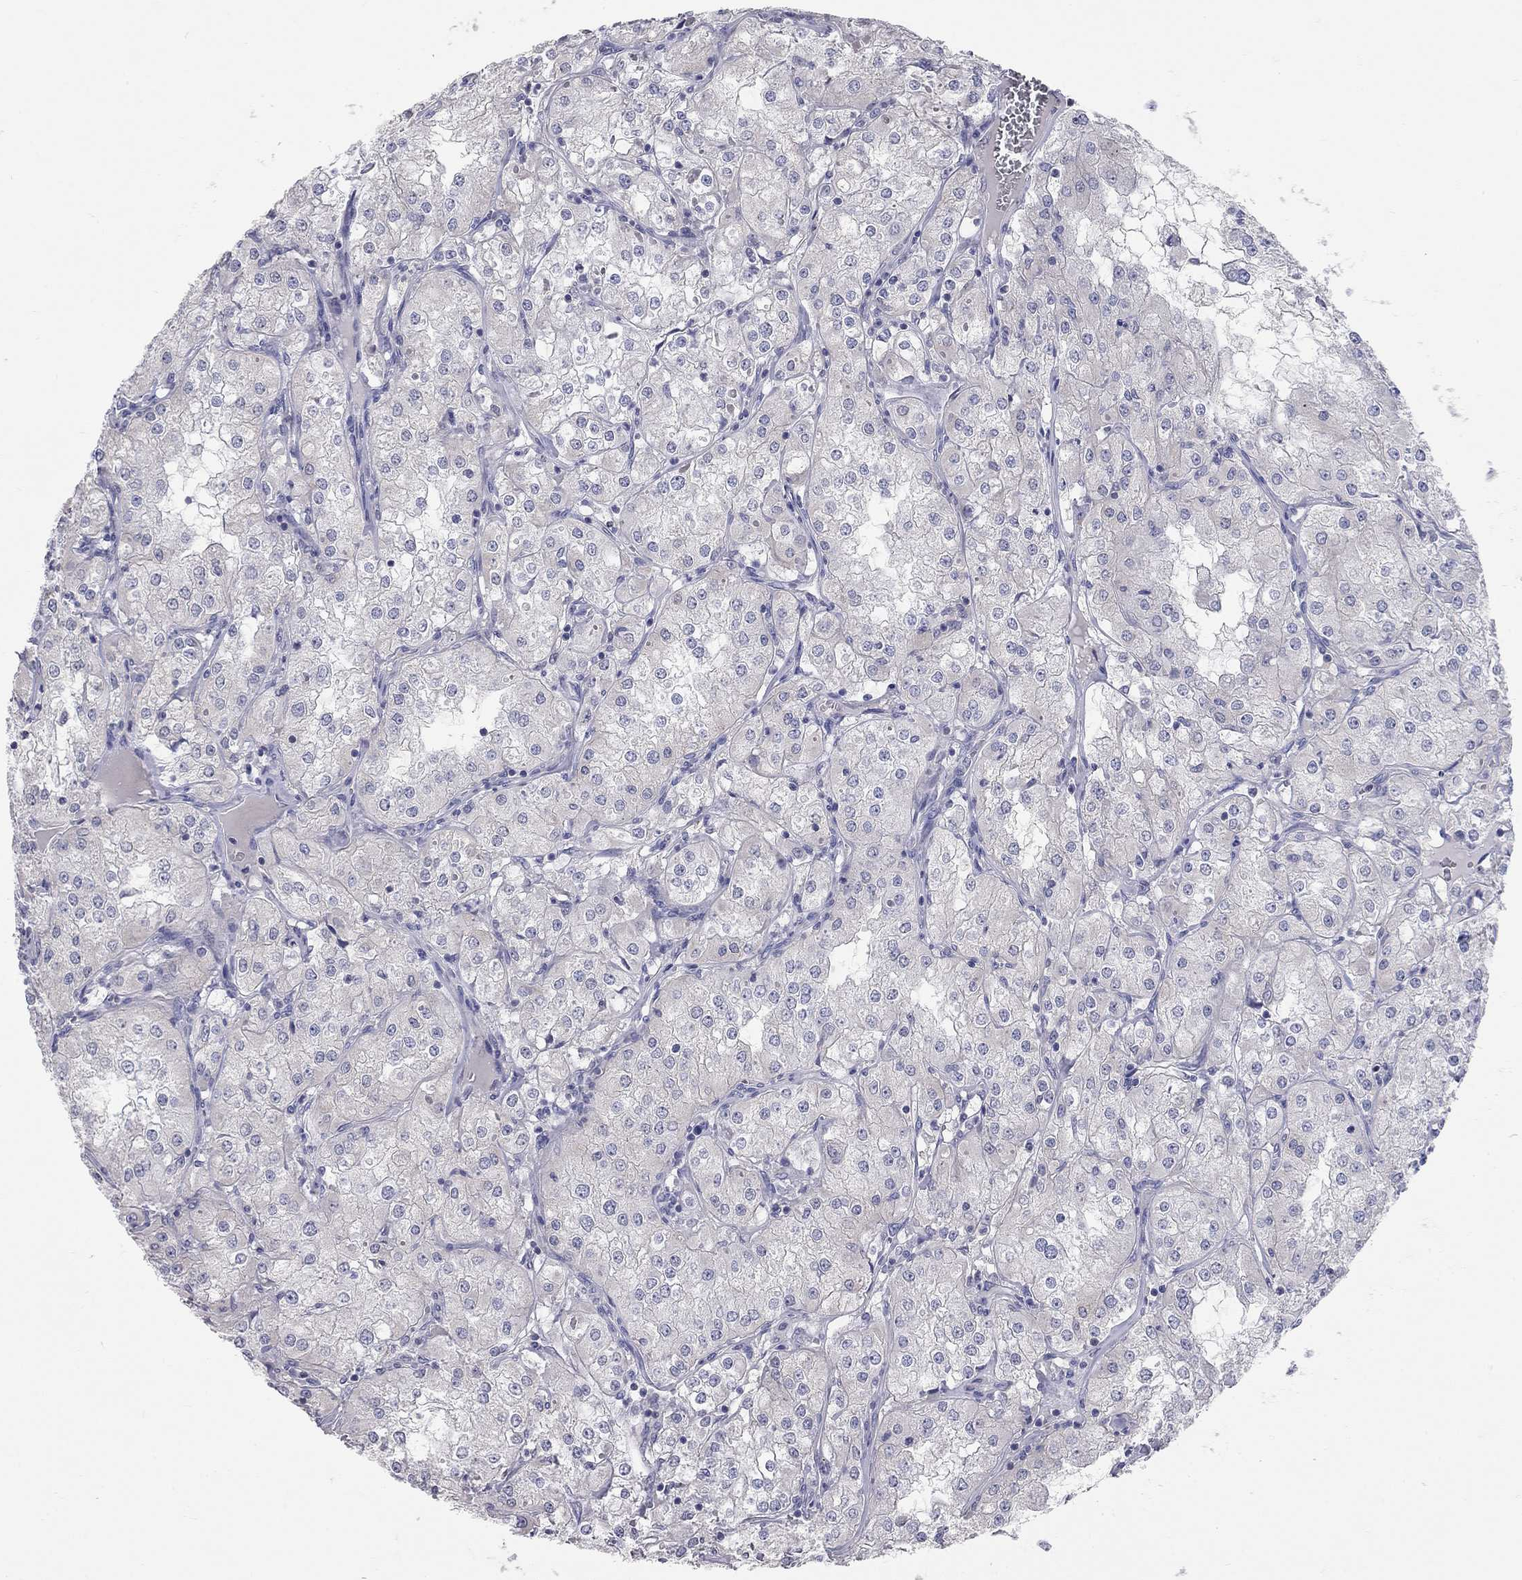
{"staining": {"intensity": "negative", "quantity": "none", "location": "none"}, "tissue": "renal cancer", "cell_type": "Tumor cells", "image_type": "cancer", "snomed": [{"axis": "morphology", "description": "Adenocarcinoma, NOS"}, {"axis": "topography", "description": "Kidney"}], "caption": "DAB immunohistochemical staining of human renal cancer (adenocarcinoma) demonstrates no significant expression in tumor cells.", "gene": "CFAP161", "patient": {"sex": "male", "age": 77}}